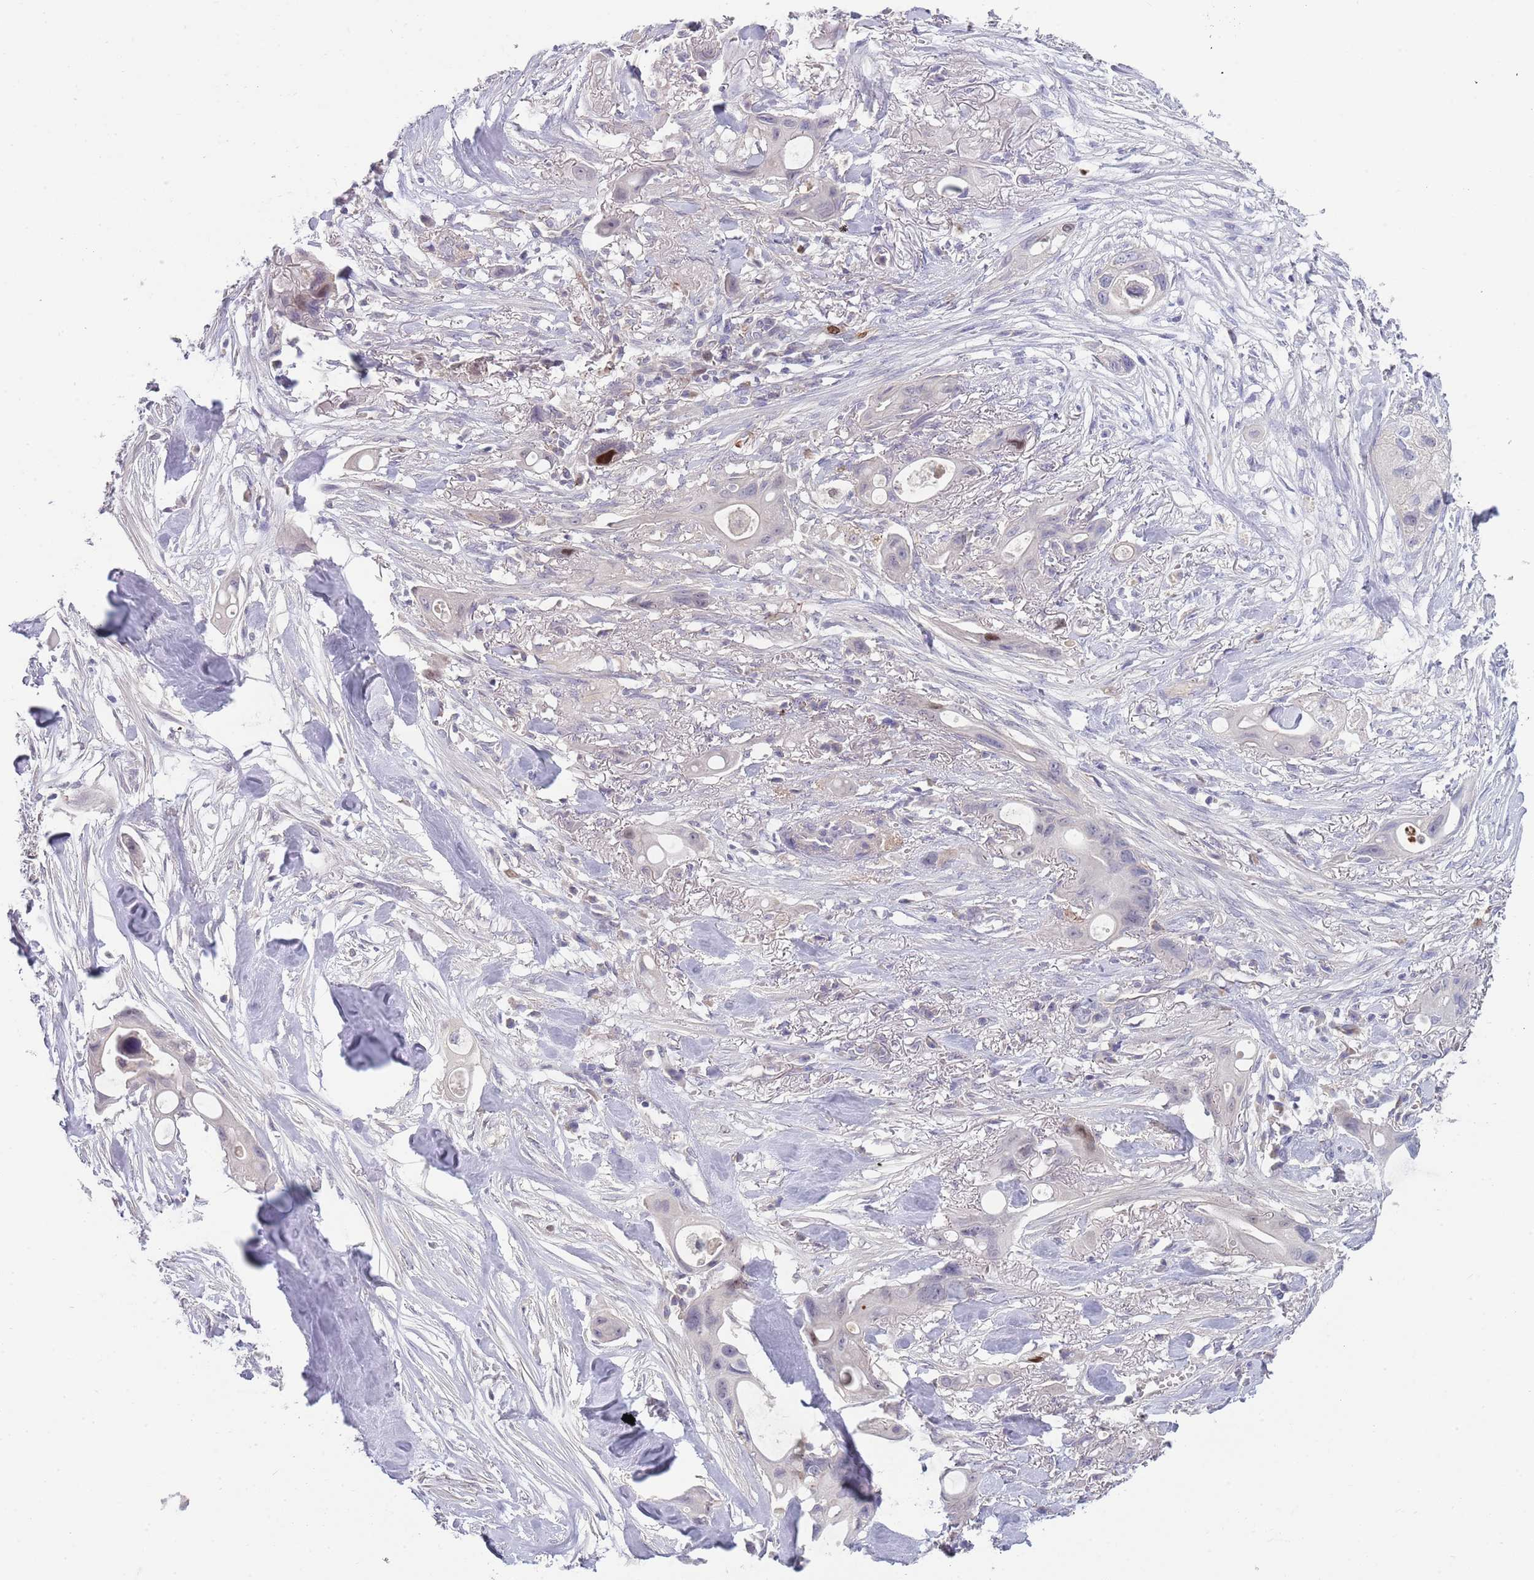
{"staining": {"intensity": "moderate", "quantity": "<25%", "location": "nuclear"}, "tissue": "ovarian cancer", "cell_type": "Tumor cells", "image_type": "cancer", "snomed": [{"axis": "morphology", "description": "Cystadenocarcinoma, mucinous, NOS"}, {"axis": "topography", "description": "Ovary"}], "caption": "DAB (3,3'-diaminobenzidine) immunohistochemical staining of ovarian mucinous cystadenocarcinoma demonstrates moderate nuclear protein positivity in about <25% of tumor cells.", "gene": "PIMREG", "patient": {"sex": "female", "age": 70}}